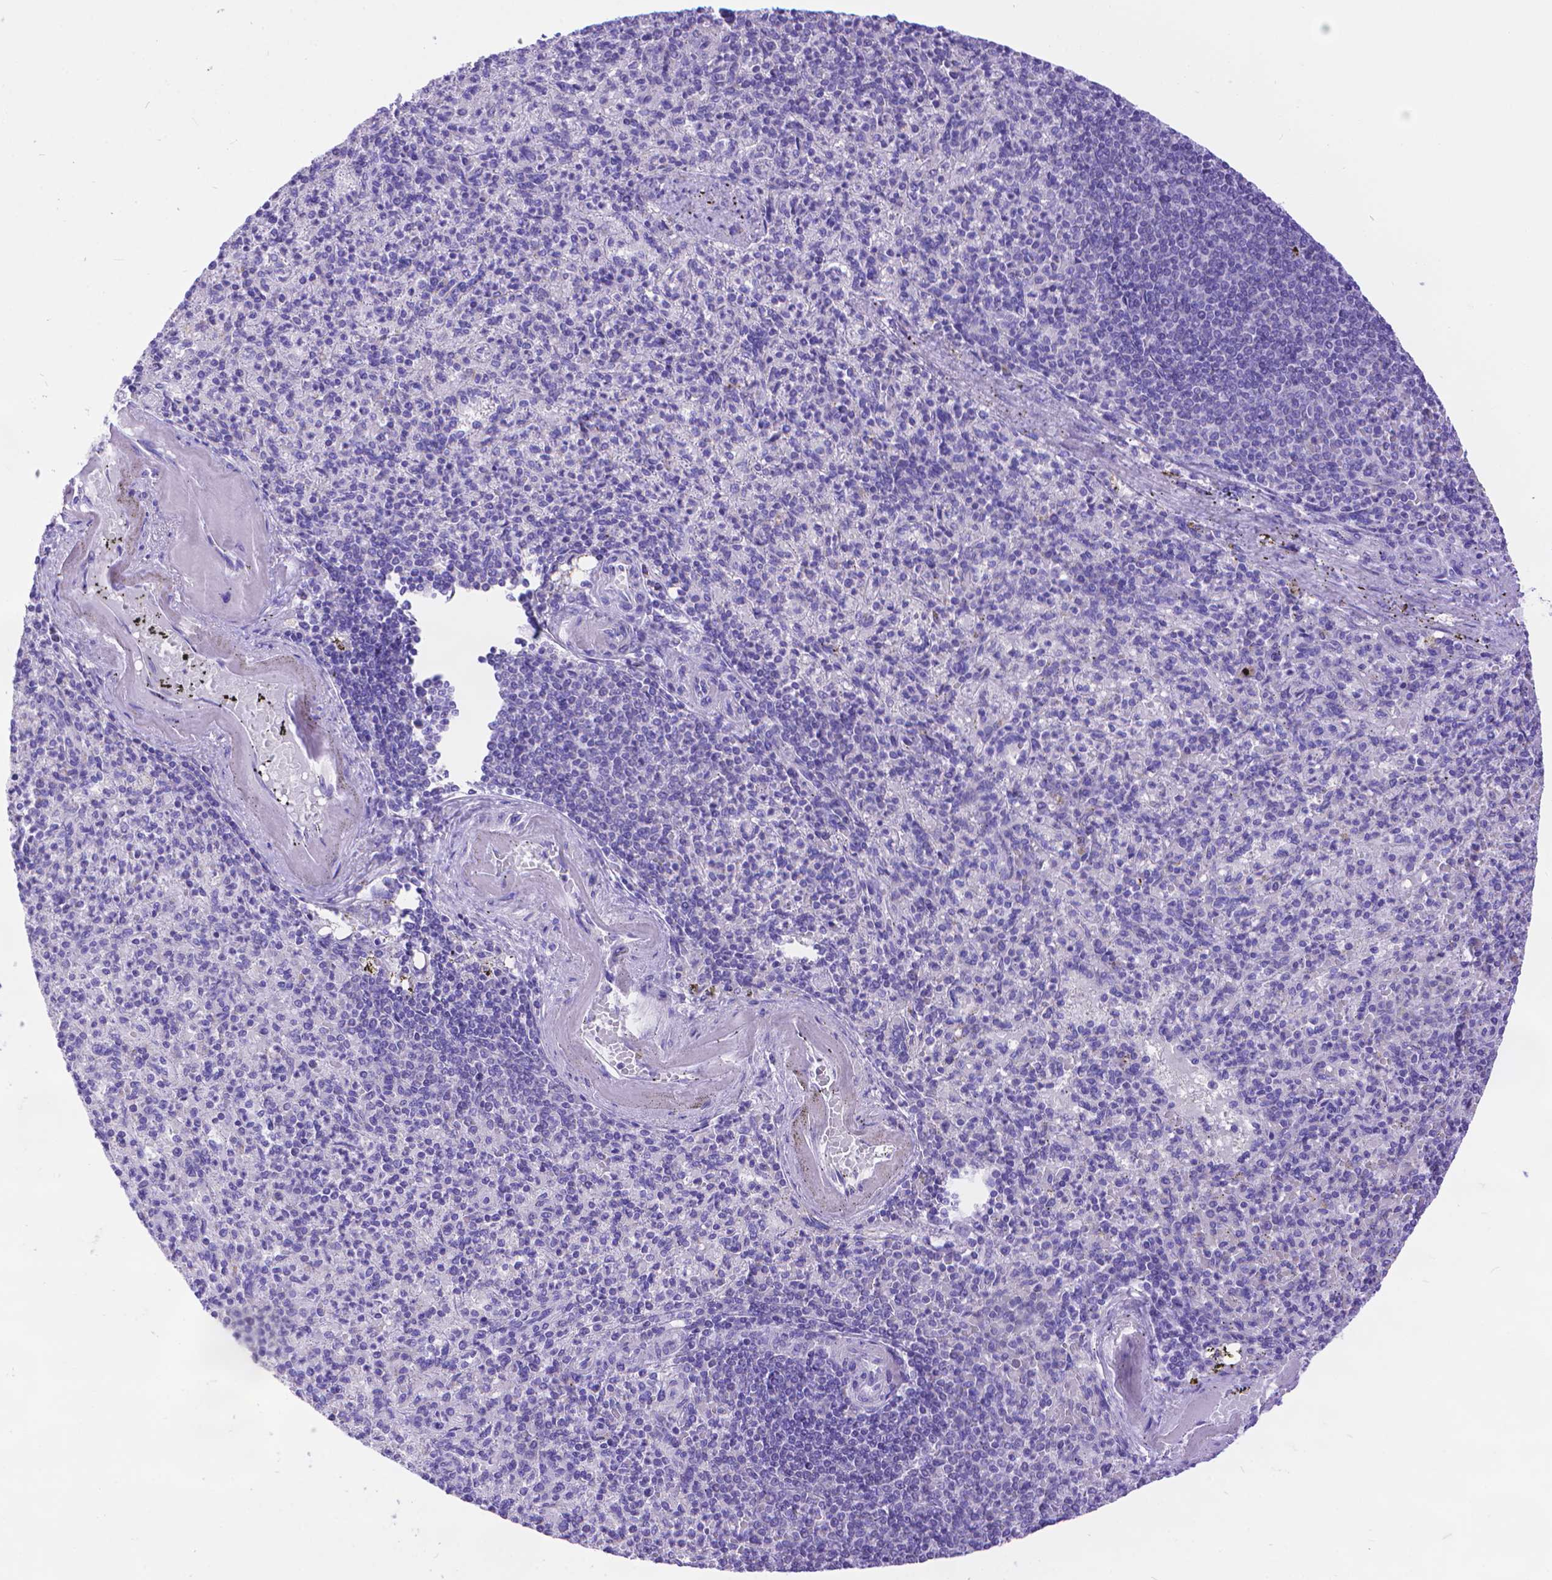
{"staining": {"intensity": "negative", "quantity": "none", "location": "none"}, "tissue": "spleen", "cell_type": "Cells in red pulp", "image_type": "normal", "snomed": [{"axis": "morphology", "description": "Normal tissue, NOS"}, {"axis": "topography", "description": "Spleen"}], "caption": "The image demonstrates no staining of cells in red pulp in normal spleen.", "gene": "DHRS2", "patient": {"sex": "female", "age": 74}}